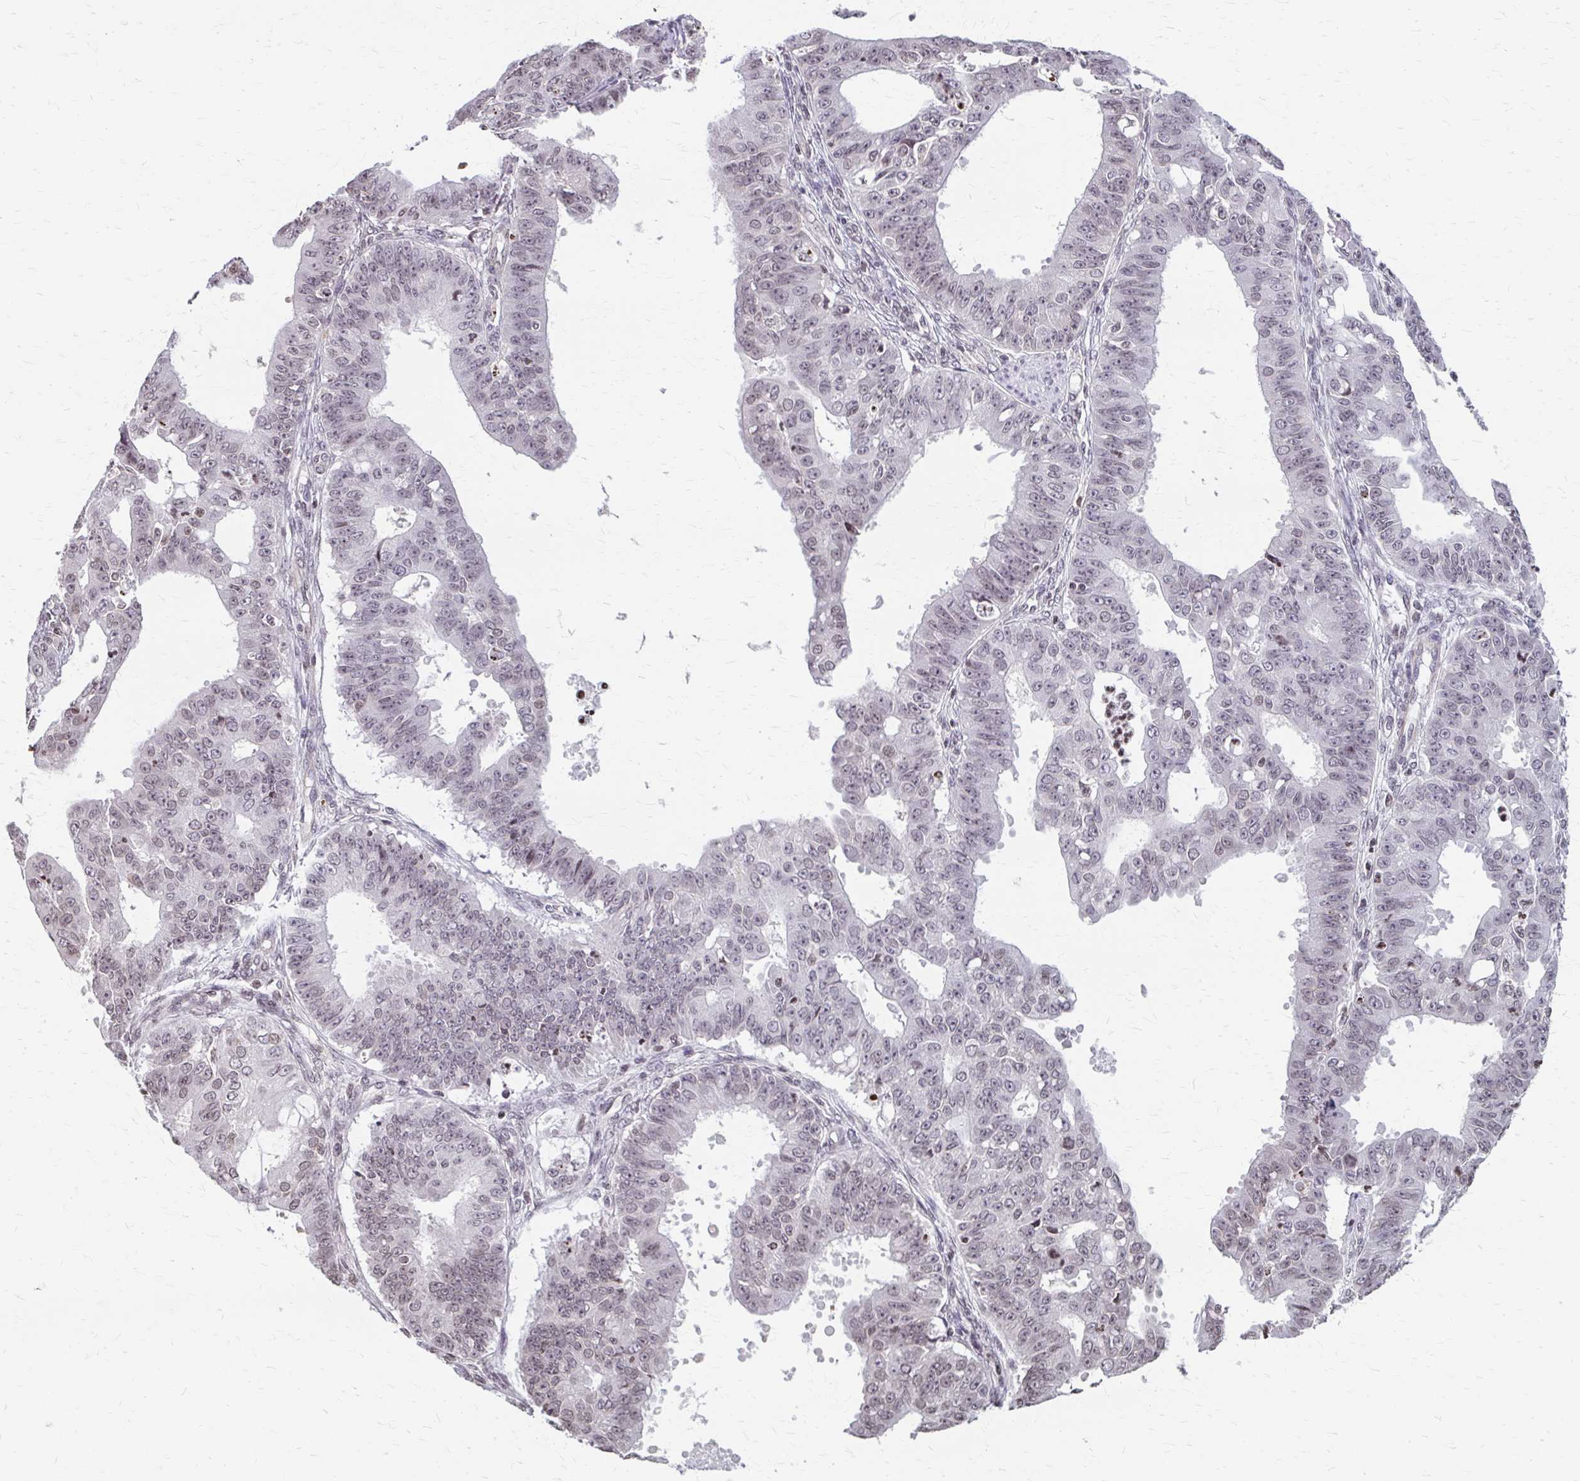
{"staining": {"intensity": "weak", "quantity": "<25%", "location": "nuclear"}, "tissue": "ovarian cancer", "cell_type": "Tumor cells", "image_type": "cancer", "snomed": [{"axis": "morphology", "description": "Carcinoma, endometroid"}, {"axis": "topography", "description": "Appendix"}, {"axis": "topography", "description": "Ovary"}], "caption": "Protein analysis of endometroid carcinoma (ovarian) shows no significant positivity in tumor cells. The staining is performed using DAB (3,3'-diaminobenzidine) brown chromogen with nuclei counter-stained in using hematoxylin.", "gene": "ORC3", "patient": {"sex": "female", "age": 42}}